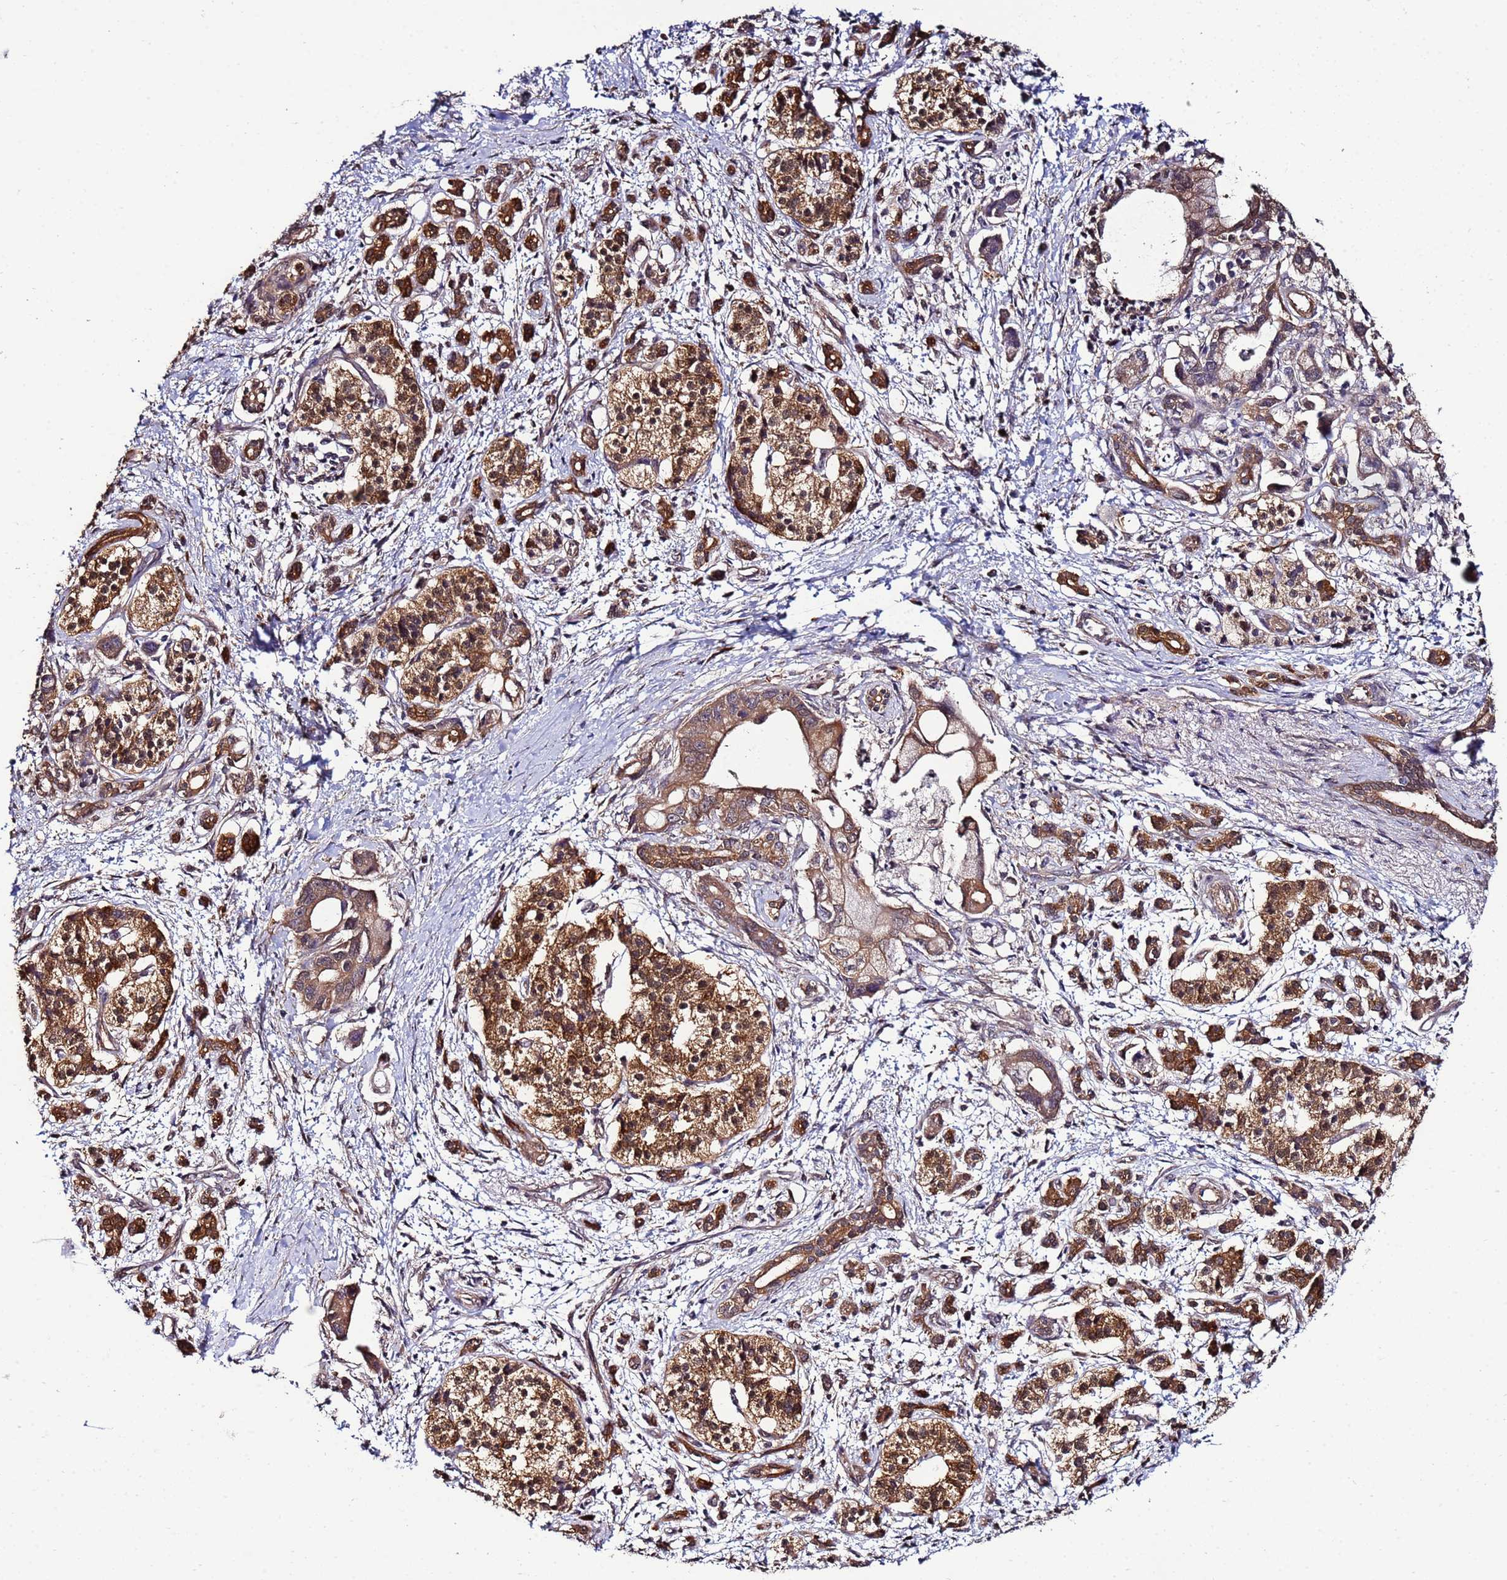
{"staining": {"intensity": "moderate", "quantity": ">75%", "location": "cytoplasmic/membranous"}, "tissue": "pancreatic cancer", "cell_type": "Tumor cells", "image_type": "cancer", "snomed": [{"axis": "morphology", "description": "Adenocarcinoma, NOS"}, {"axis": "topography", "description": "Pancreas"}], "caption": "Brown immunohistochemical staining in human pancreatic adenocarcinoma shows moderate cytoplasmic/membranous positivity in approximately >75% of tumor cells.", "gene": "NAXE", "patient": {"sex": "male", "age": 68}}